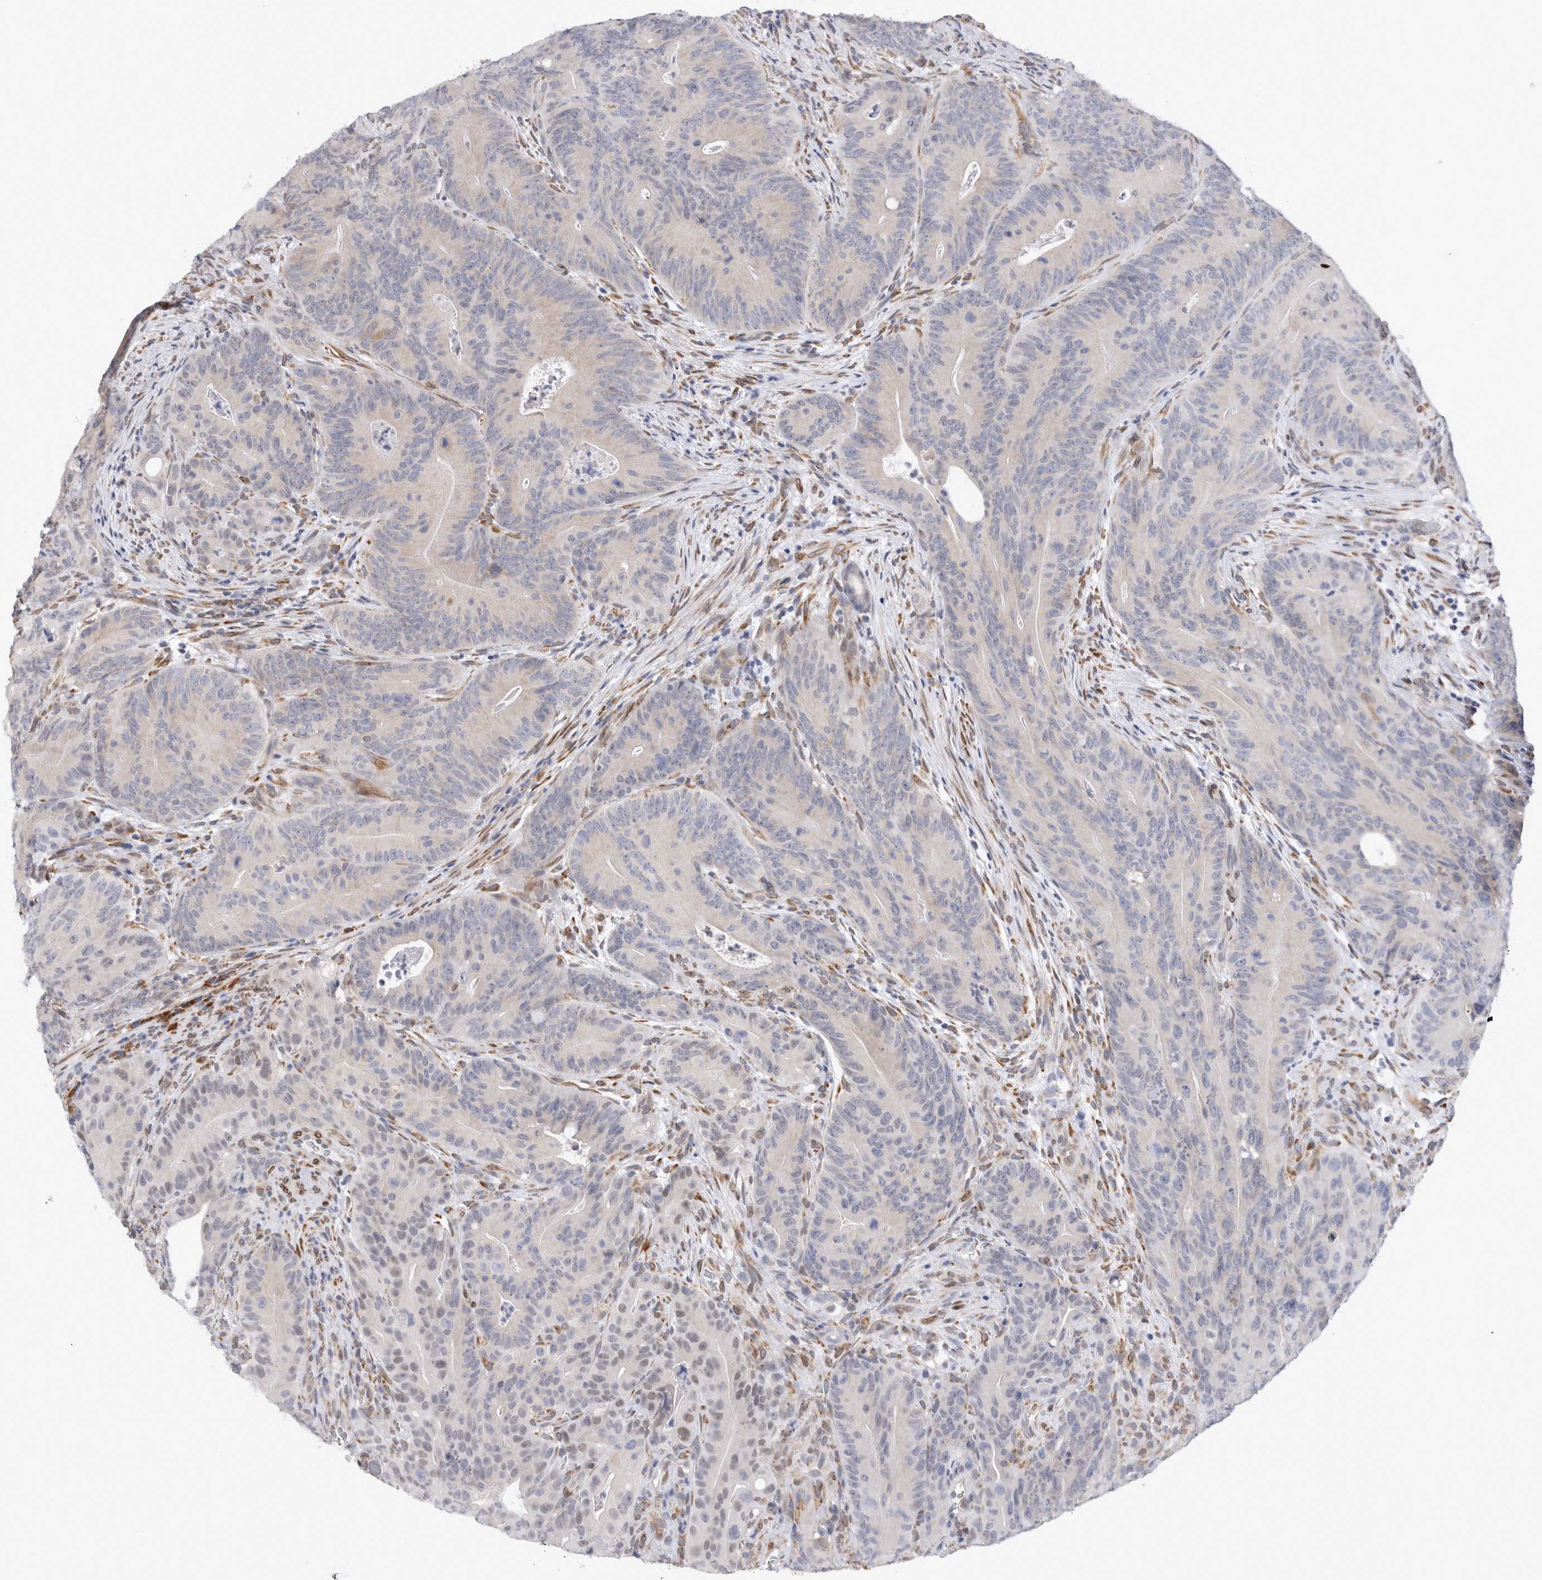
{"staining": {"intensity": "negative", "quantity": "none", "location": "none"}, "tissue": "colorectal cancer", "cell_type": "Tumor cells", "image_type": "cancer", "snomed": [{"axis": "morphology", "description": "Normal tissue, NOS"}, {"axis": "topography", "description": "Colon"}], "caption": "Histopathology image shows no significant protein staining in tumor cells of colorectal cancer.", "gene": "VCPIP1", "patient": {"sex": "female", "age": 82}}